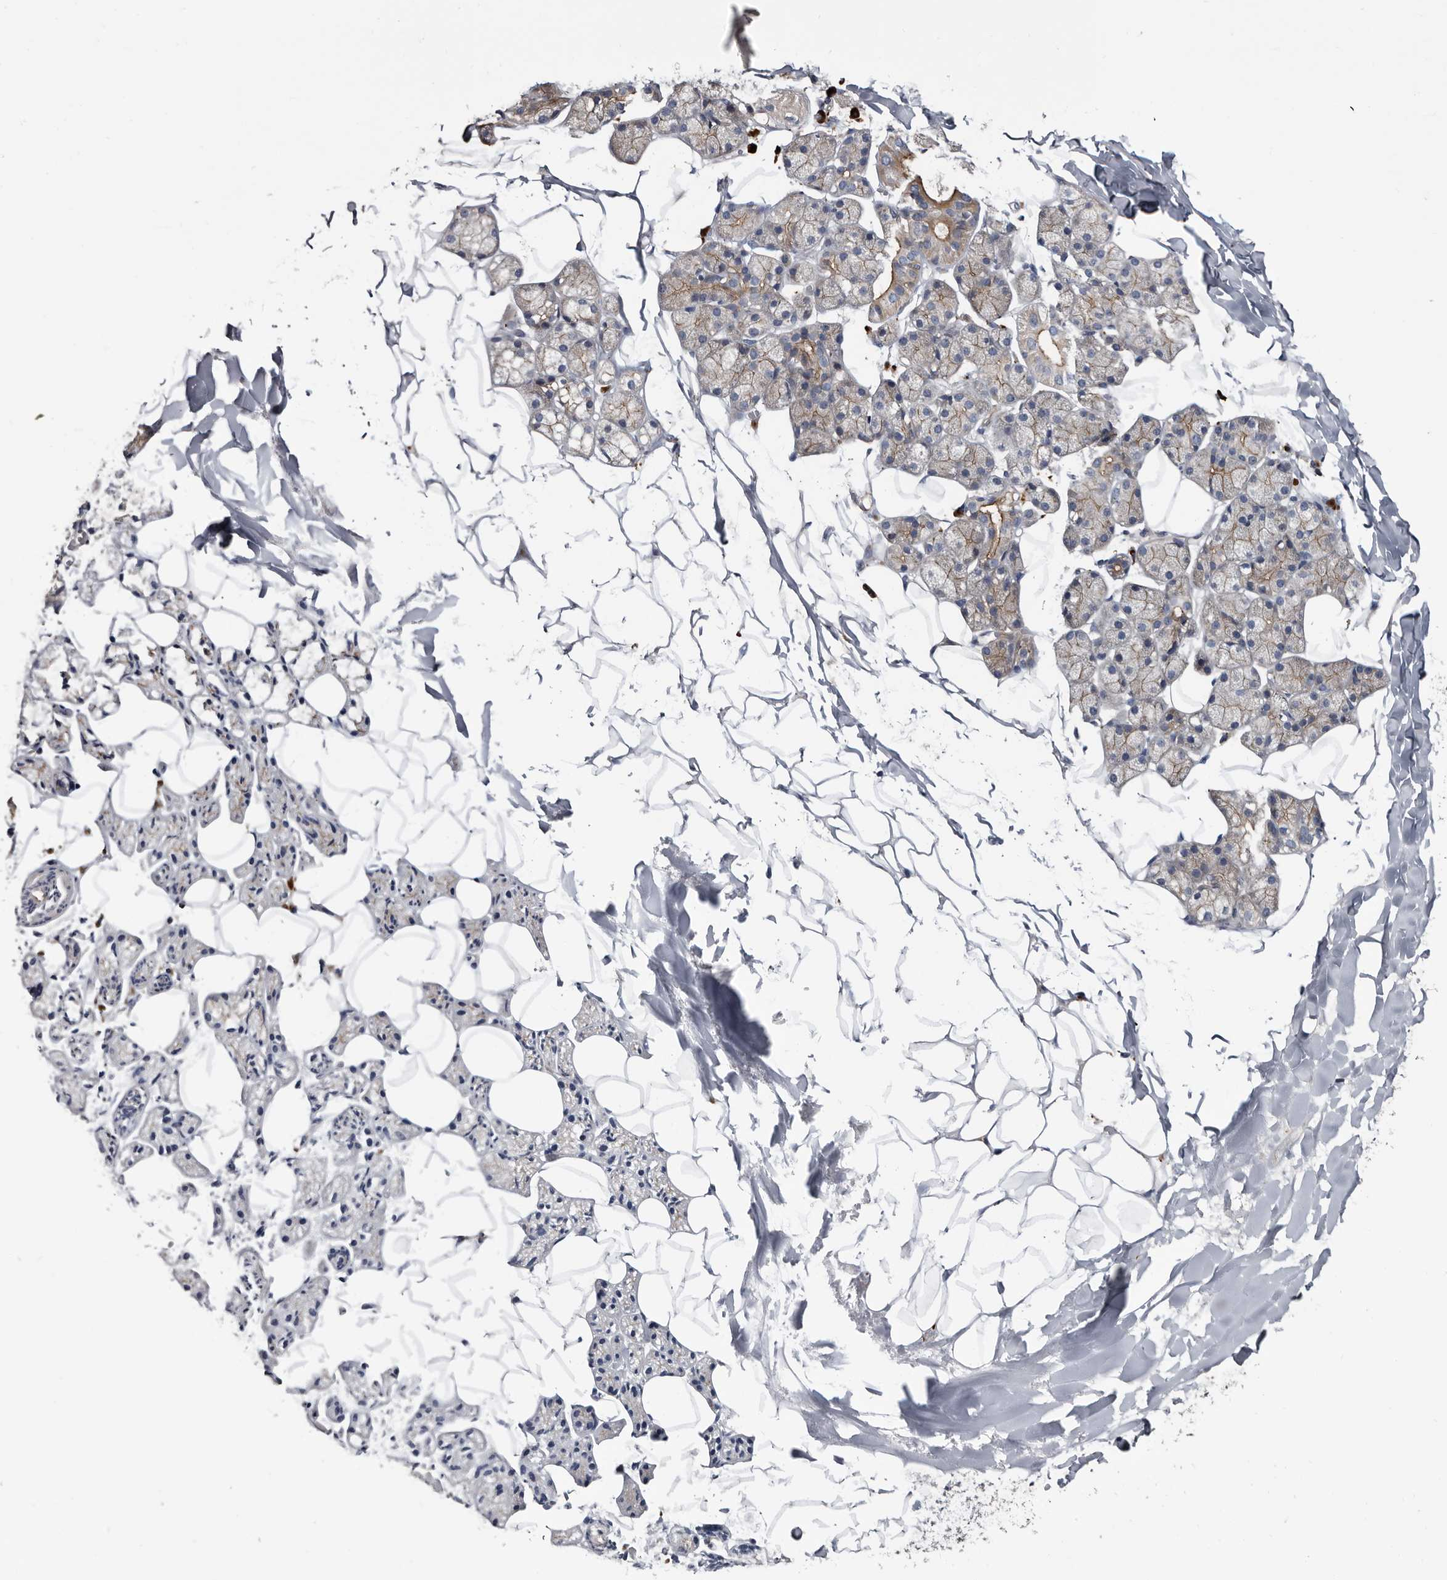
{"staining": {"intensity": "moderate", "quantity": "<25%", "location": "cytoplasmic/membranous"}, "tissue": "salivary gland", "cell_type": "Glandular cells", "image_type": "normal", "snomed": [{"axis": "morphology", "description": "Normal tissue, NOS"}, {"axis": "topography", "description": "Salivary gland"}], "caption": "Immunohistochemical staining of benign salivary gland exhibits low levels of moderate cytoplasmic/membranous positivity in approximately <25% of glandular cells. Ihc stains the protein in brown and the nuclei are stained blue.", "gene": "TSPAN17", "patient": {"sex": "female", "age": 33}}